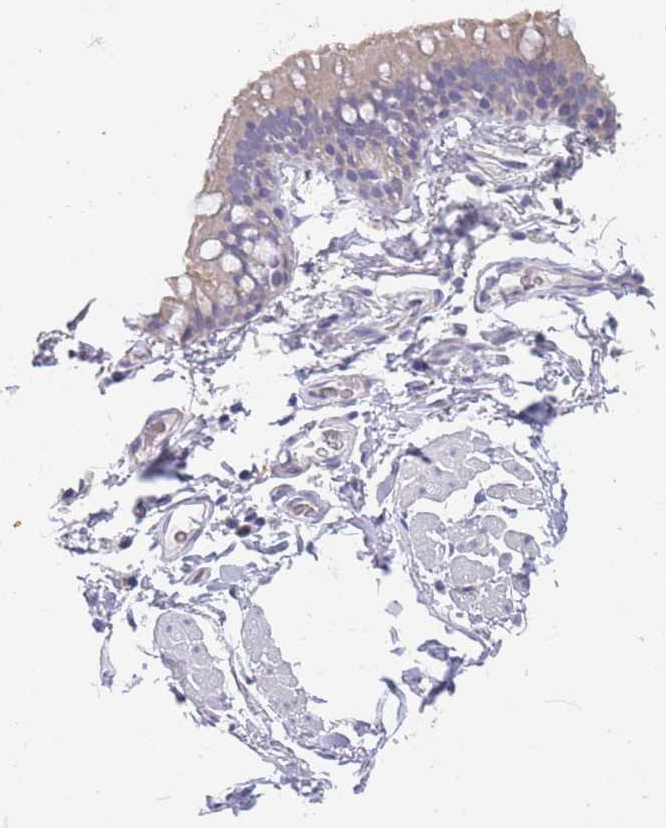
{"staining": {"intensity": "negative", "quantity": "none", "location": "none"}, "tissue": "adipose tissue", "cell_type": "Adipocytes", "image_type": "normal", "snomed": [{"axis": "morphology", "description": "Normal tissue, NOS"}, {"axis": "topography", "description": "Lymph node"}, {"axis": "topography", "description": "Bronchus"}], "caption": "This is an immunohistochemistry (IHC) micrograph of normal adipose tissue. There is no expression in adipocytes.", "gene": "RHCG", "patient": {"sex": "male", "age": 63}}